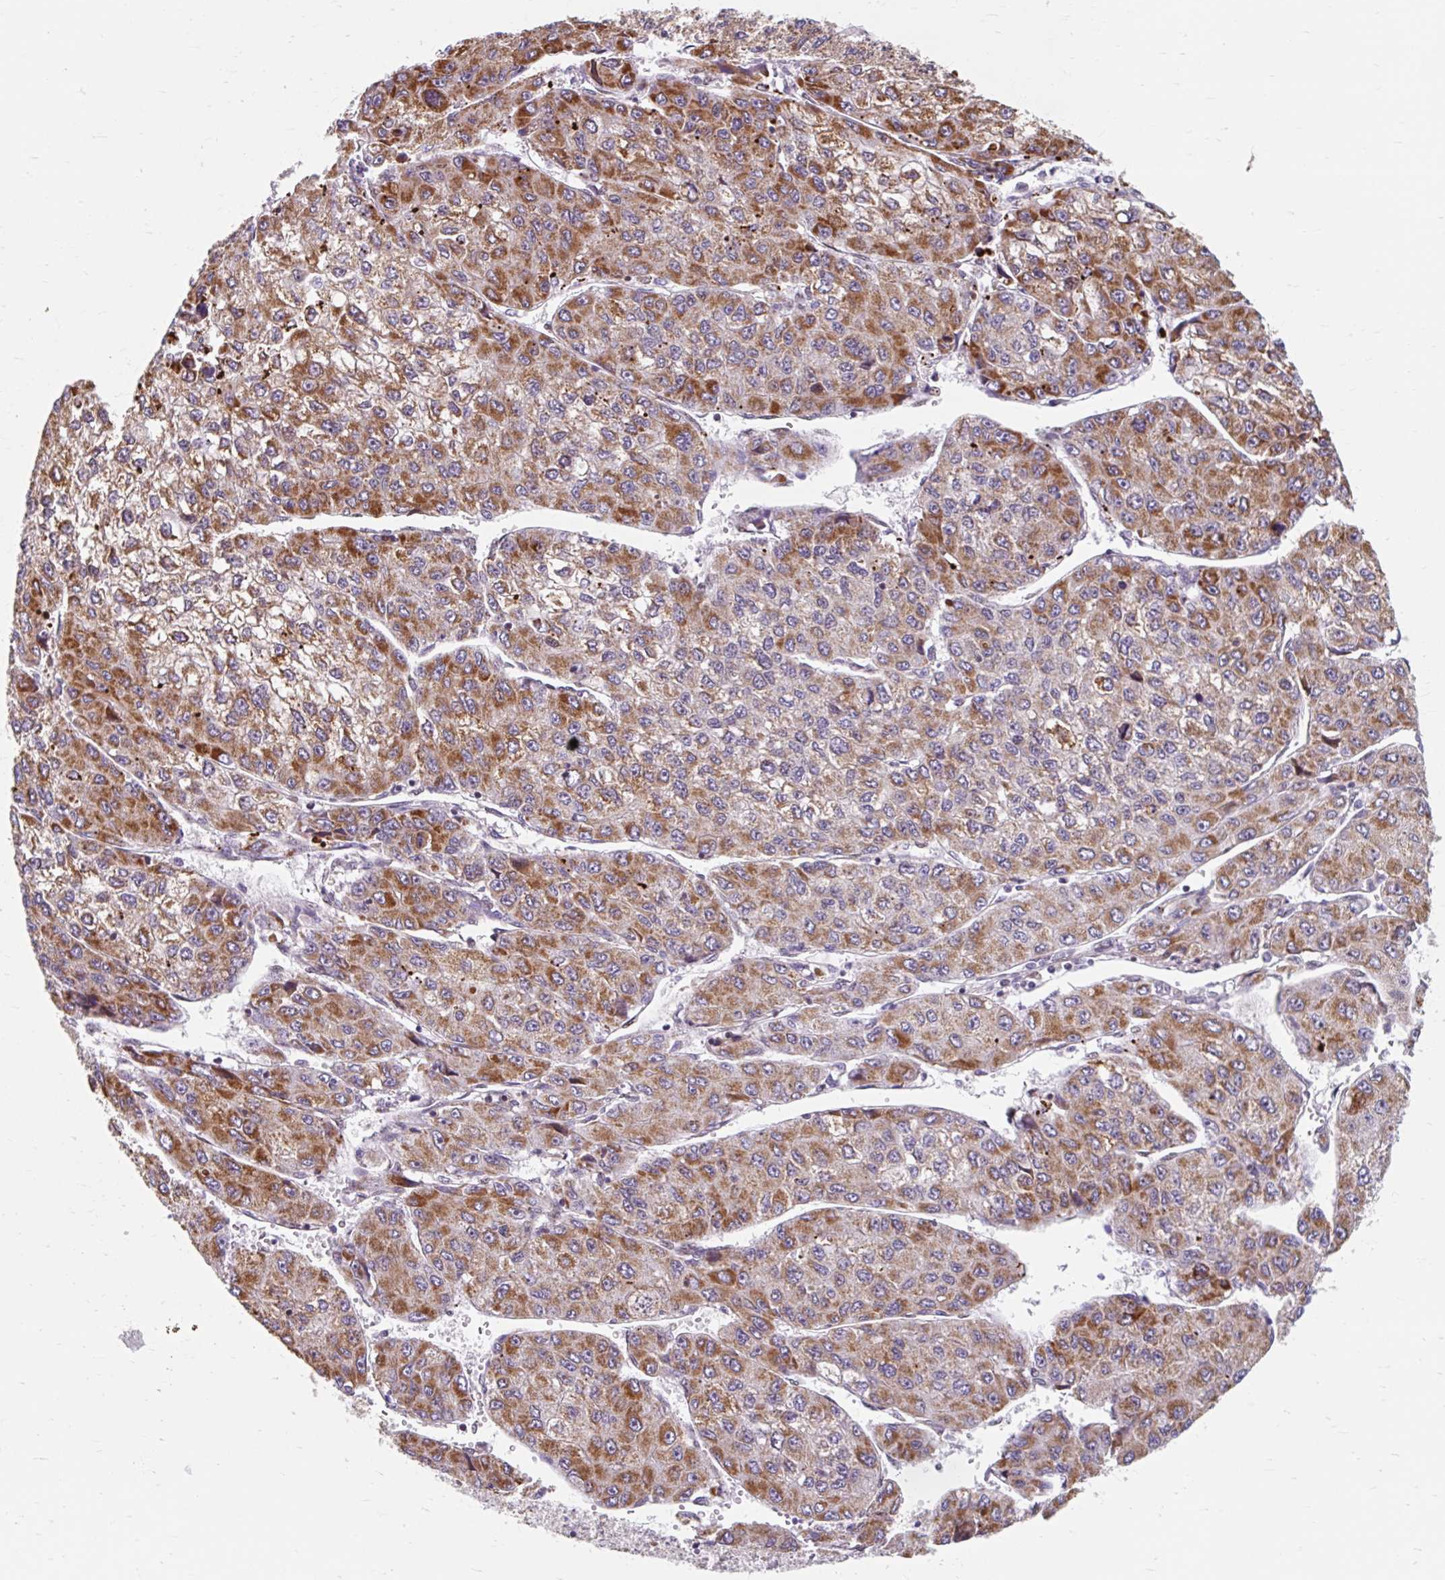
{"staining": {"intensity": "moderate", "quantity": ">75%", "location": "cytoplasmic/membranous"}, "tissue": "liver cancer", "cell_type": "Tumor cells", "image_type": "cancer", "snomed": [{"axis": "morphology", "description": "Carcinoma, Hepatocellular, NOS"}, {"axis": "topography", "description": "Liver"}], "caption": "Moderate cytoplasmic/membranous expression is identified in approximately >75% of tumor cells in hepatocellular carcinoma (liver). Using DAB (3,3'-diaminobenzidine) (brown) and hematoxylin (blue) stains, captured at high magnification using brightfield microscopy.", "gene": "BEAN1", "patient": {"sex": "female", "age": 66}}